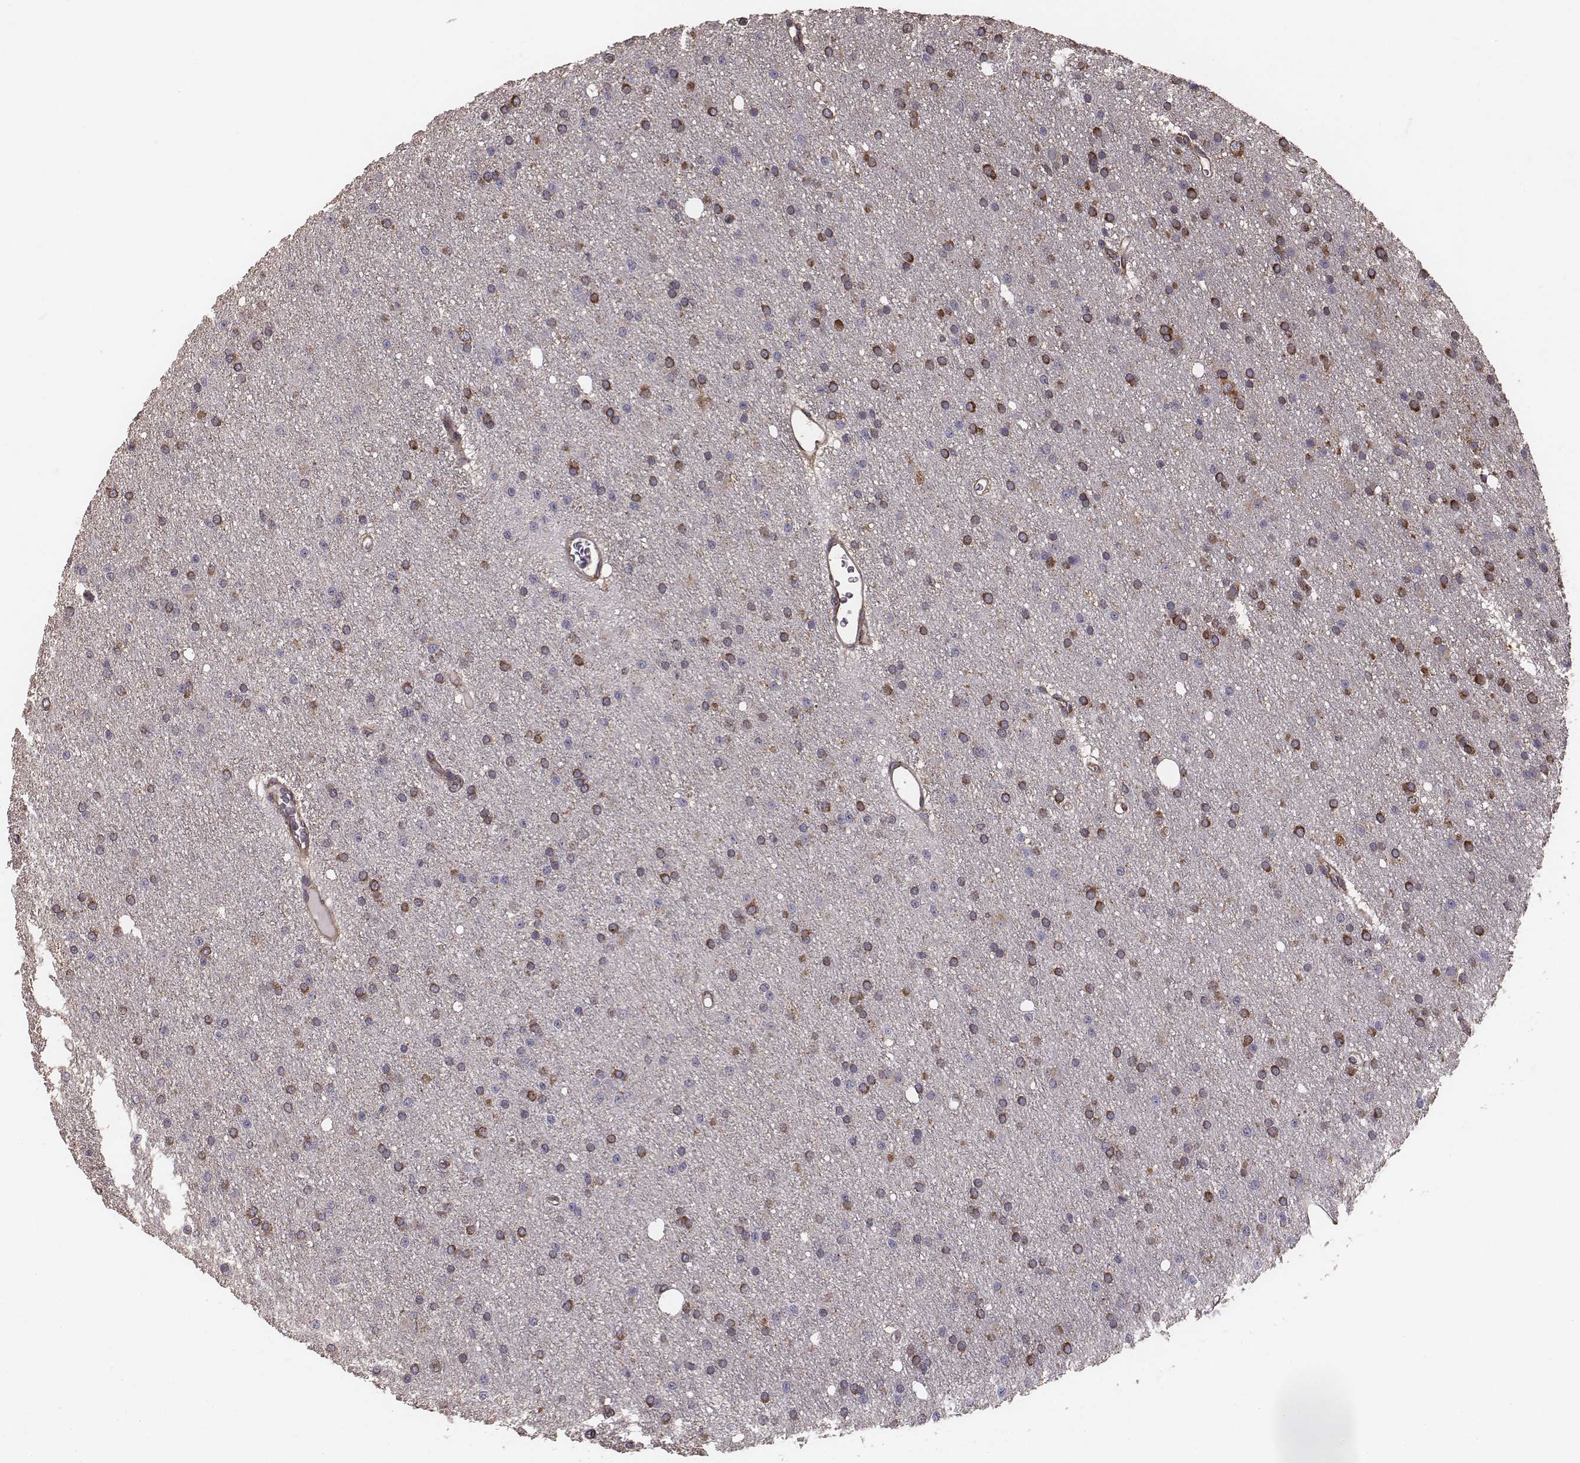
{"staining": {"intensity": "moderate", "quantity": "25%-75%", "location": "cytoplasmic/membranous"}, "tissue": "glioma", "cell_type": "Tumor cells", "image_type": "cancer", "snomed": [{"axis": "morphology", "description": "Glioma, malignant, Low grade"}, {"axis": "topography", "description": "Brain"}], "caption": "This image reveals IHC staining of human malignant glioma (low-grade), with medium moderate cytoplasmic/membranous expression in approximately 25%-75% of tumor cells.", "gene": "TXLNA", "patient": {"sex": "male", "age": 27}}